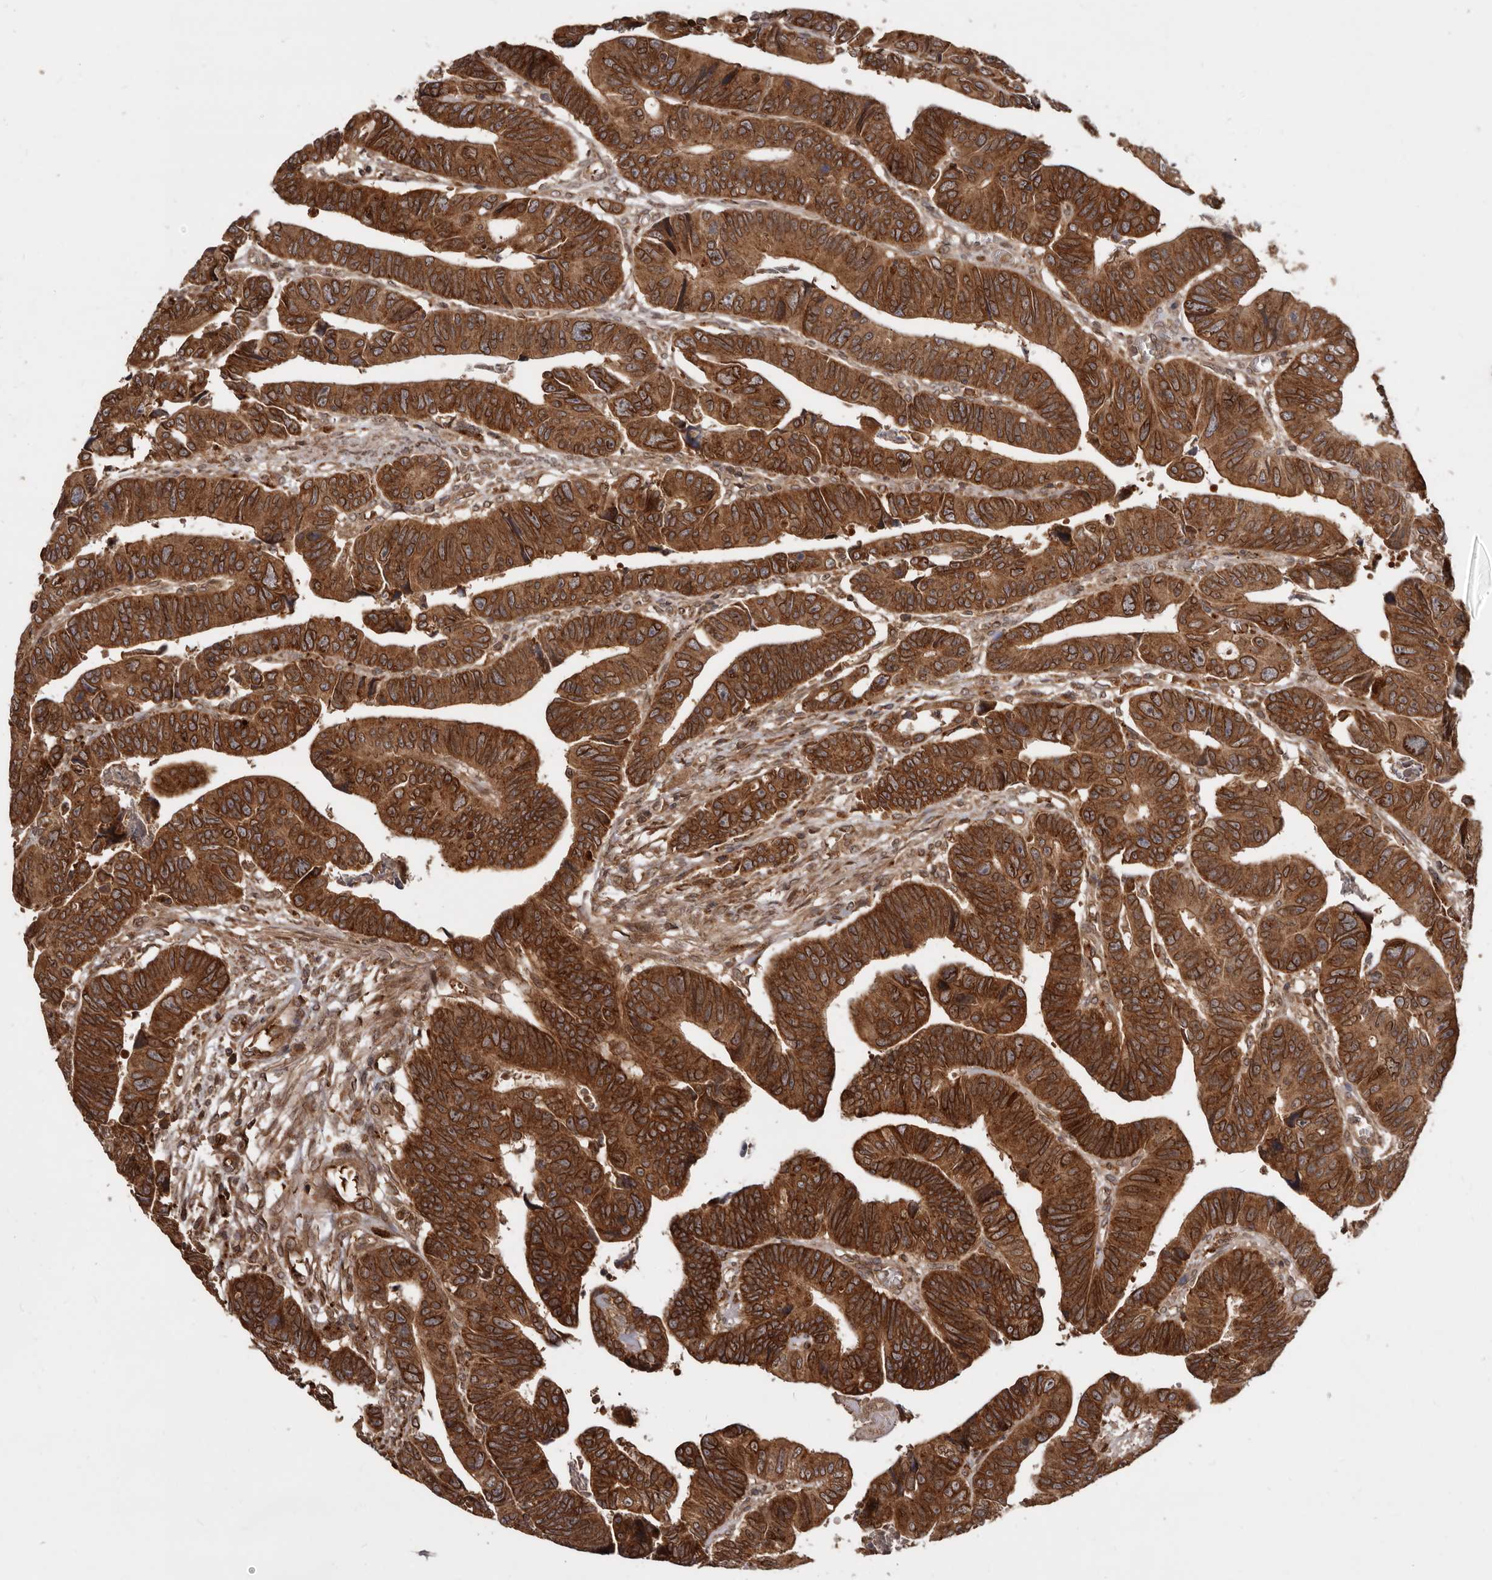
{"staining": {"intensity": "strong", "quantity": ">75%", "location": "cytoplasmic/membranous,nuclear"}, "tissue": "colorectal cancer", "cell_type": "Tumor cells", "image_type": "cancer", "snomed": [{"axis": "morphology", "description": "Adenocarcinoma, NOS"}, {"axis": "topography", "description": "Rectum"}], "caption": "Protein staining reveals strong cytoplasmic/membranous and nuclear positivity in about >75% of tumor cells in colorectal cancer.", "gene": "STK36", "patient": {"sex": "female", "age": 65}}